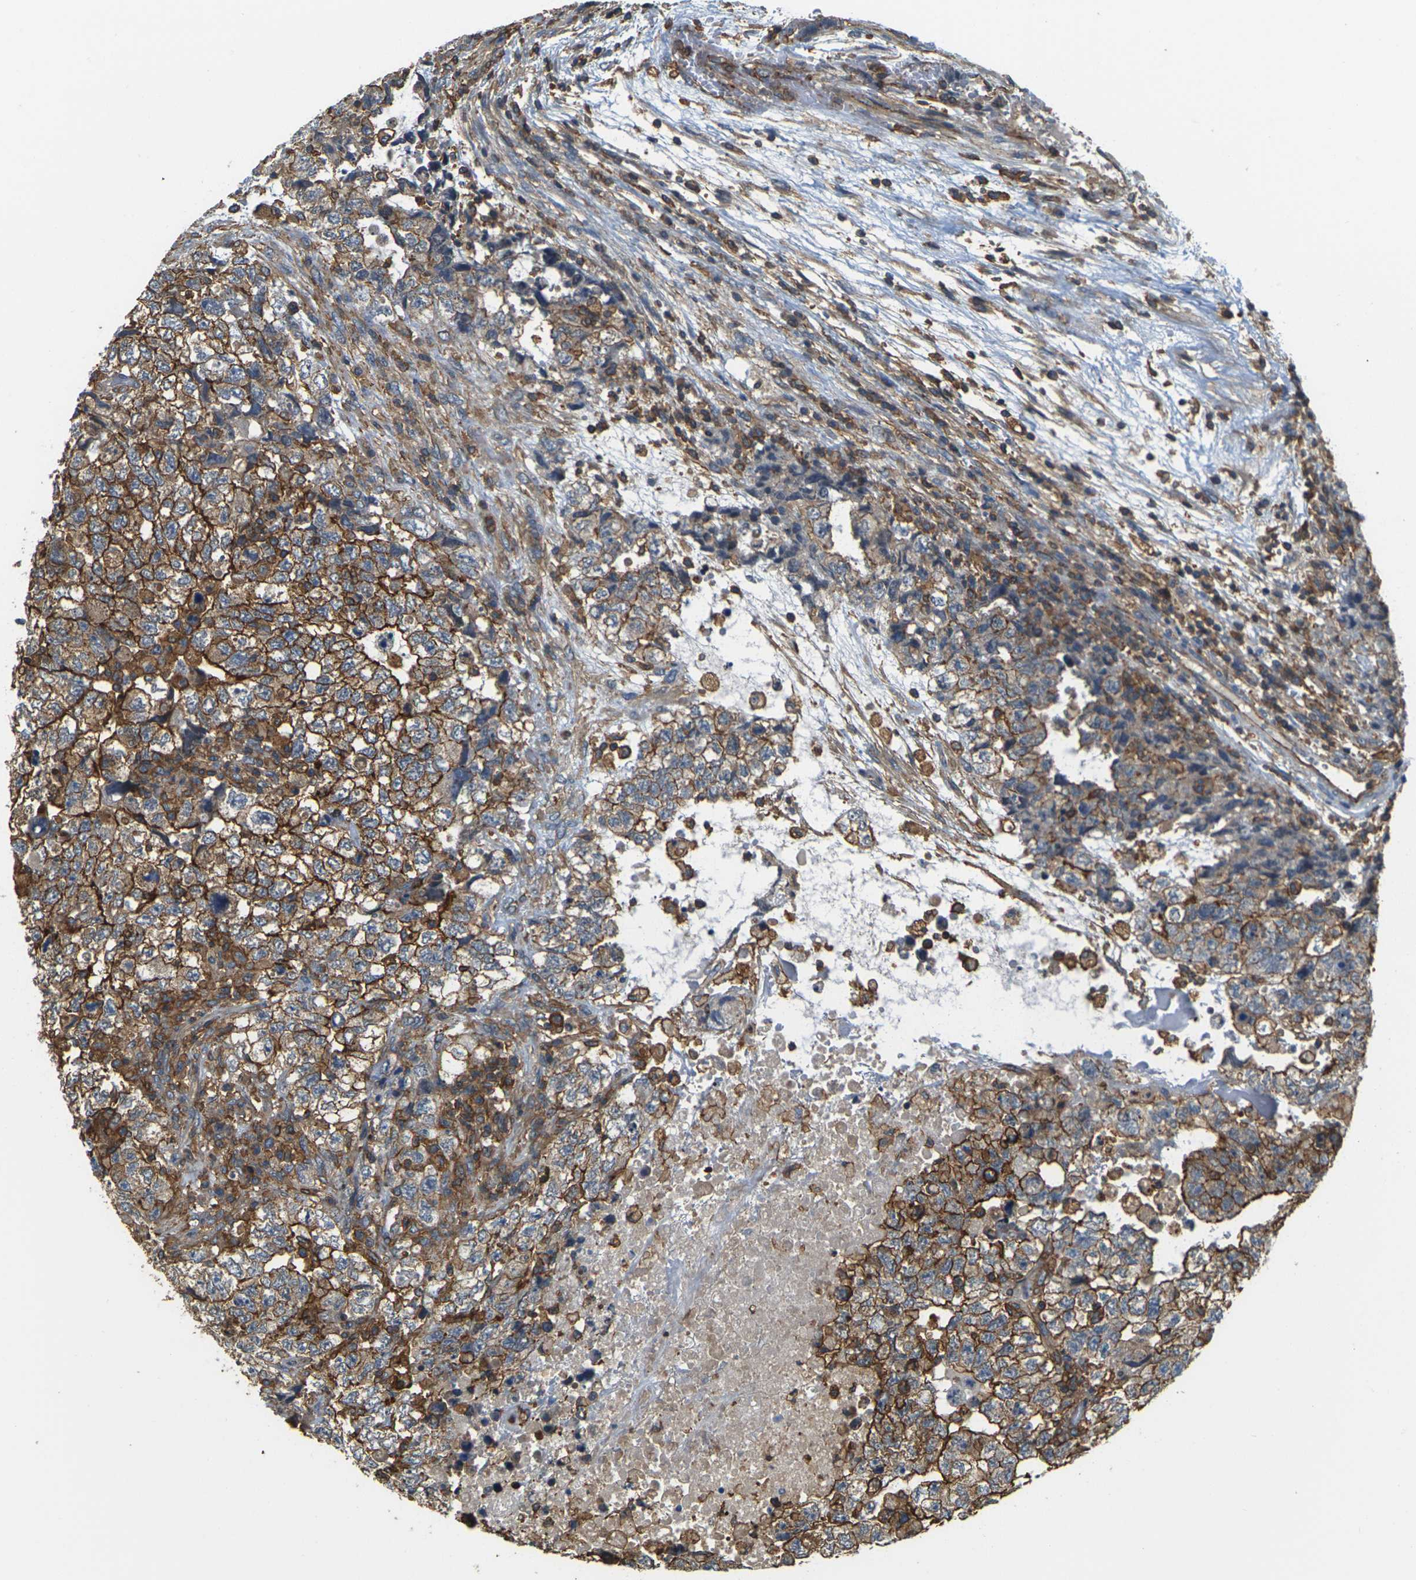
{"staining": {"intensity": "strong", "quantity": ">75%", "location": "cytoplasmic/membranous"}, "tissue": "testis cancer", "cell_type": "Tumor cells", "image_type": "cancer", "snomed": [{"axis": "morphology", "description": "Carcinoma, Embryonal, NOS"}, {"axis": "topography", "description": "Testis"}], "caption": "Strong cytoplasmic/membranous expression is appreciated in about >75% of tumor cells in testis embryonal carcinoma.", "gene": "IQGAP1", "patient": {"sex": "male", "age": 36}}